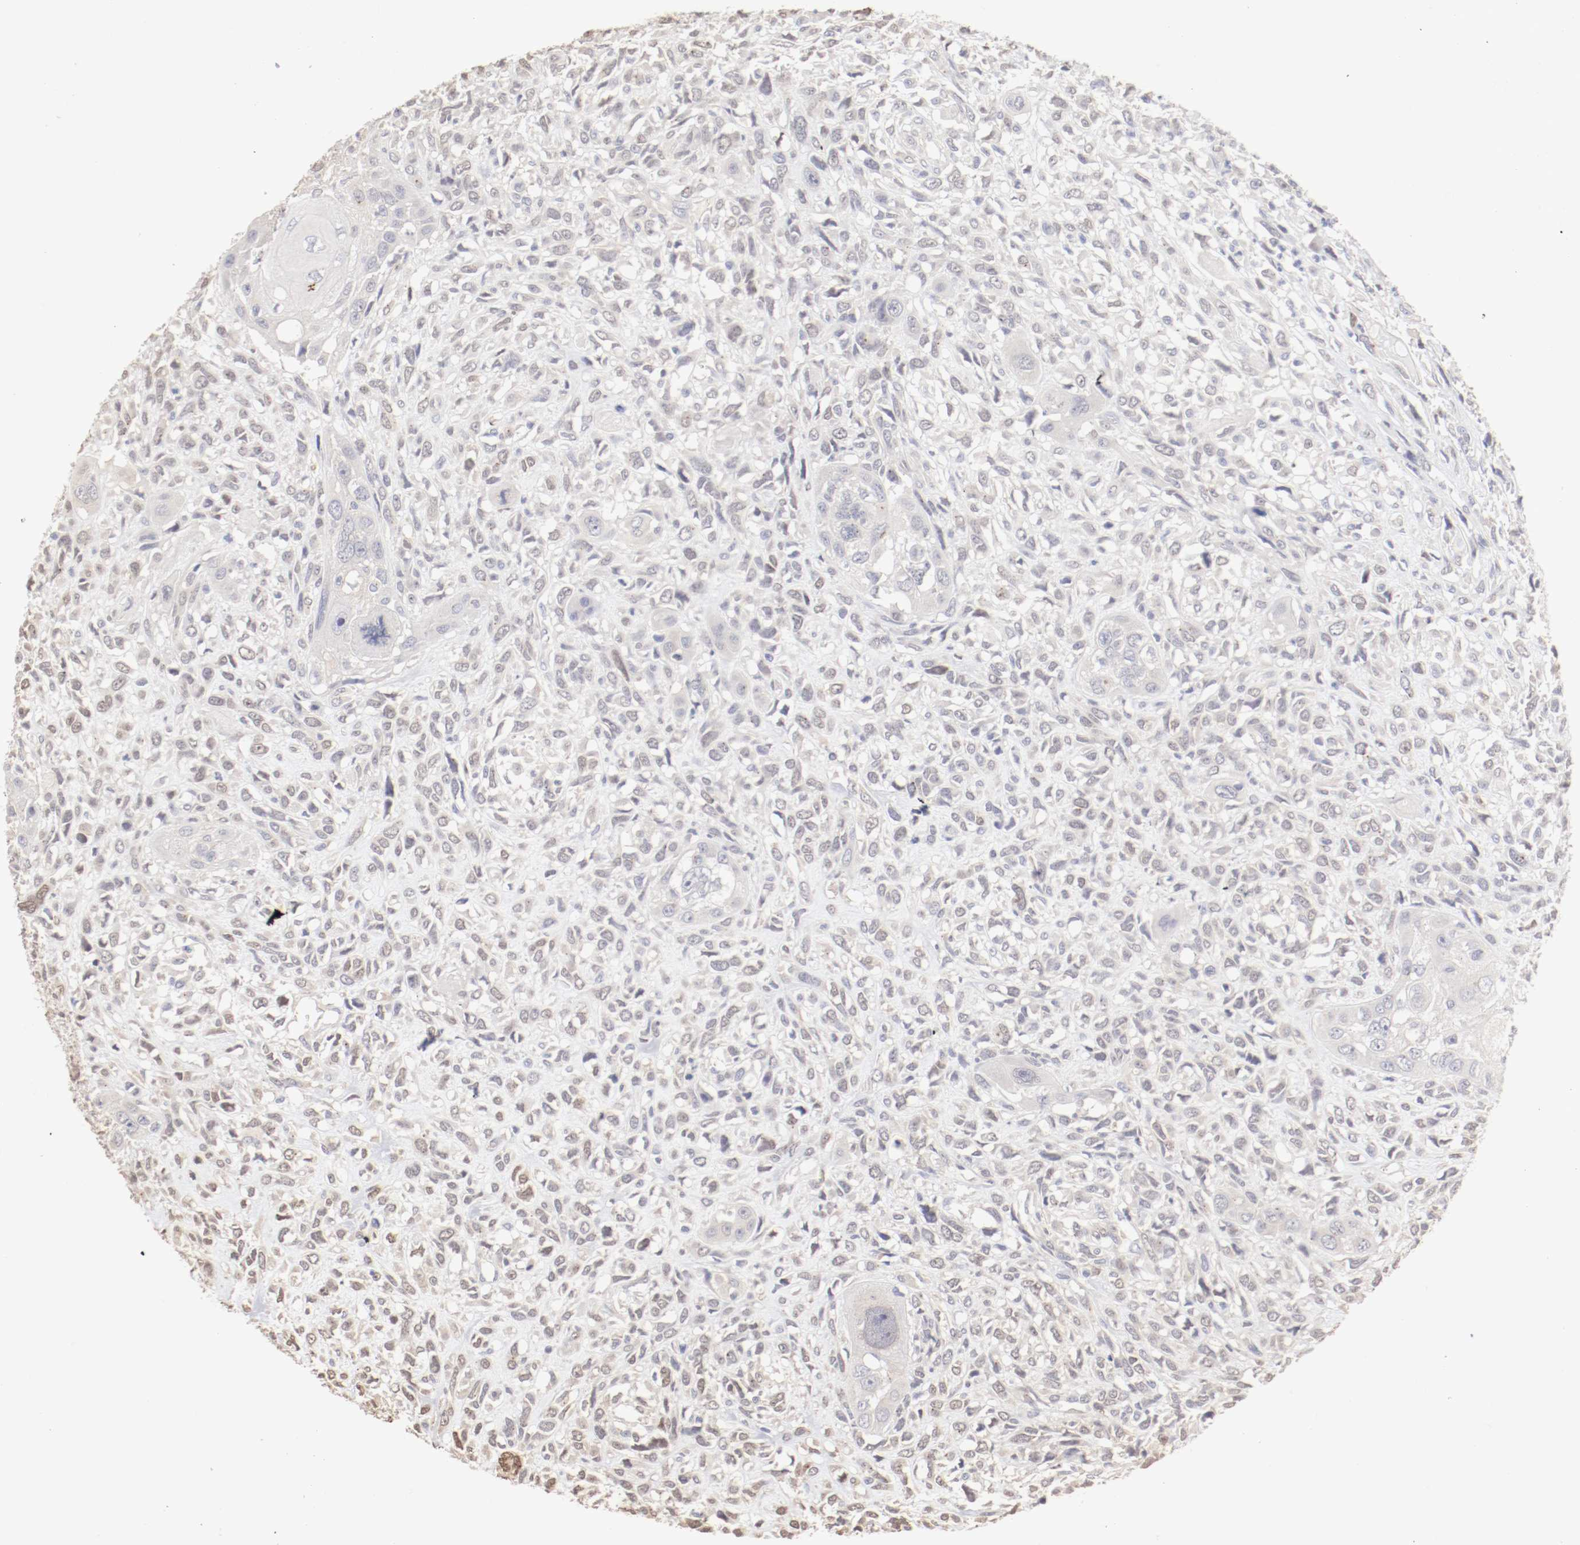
{"staining": {"intensity": "weak", "quantity": ">75%", "location": "cytoplasmic/membranous"}, "tissue": "head and neck cancer", "cell_type": "Tumor cells", "image_type": "cancer", "snomed": [{"axis": "morphology", "description": "Neoplasm, malignant, NOS"}, {"axis": "topography", "description": "Salivary gland"}, {"axis": "topography", "description": "Head-Neck"}], "caption": "High-magnification brightfield microscopy of head and neck cancer (malignant neoplasm) stained with DAB (brown) and counterstained with hematoxylin (blue). tumor cells exhibit weak cytoplasmic/membranous positivity is present in about>75% of cells.", "gene": "DNAL4", "patient": {"sex": "male", "age": 43}}